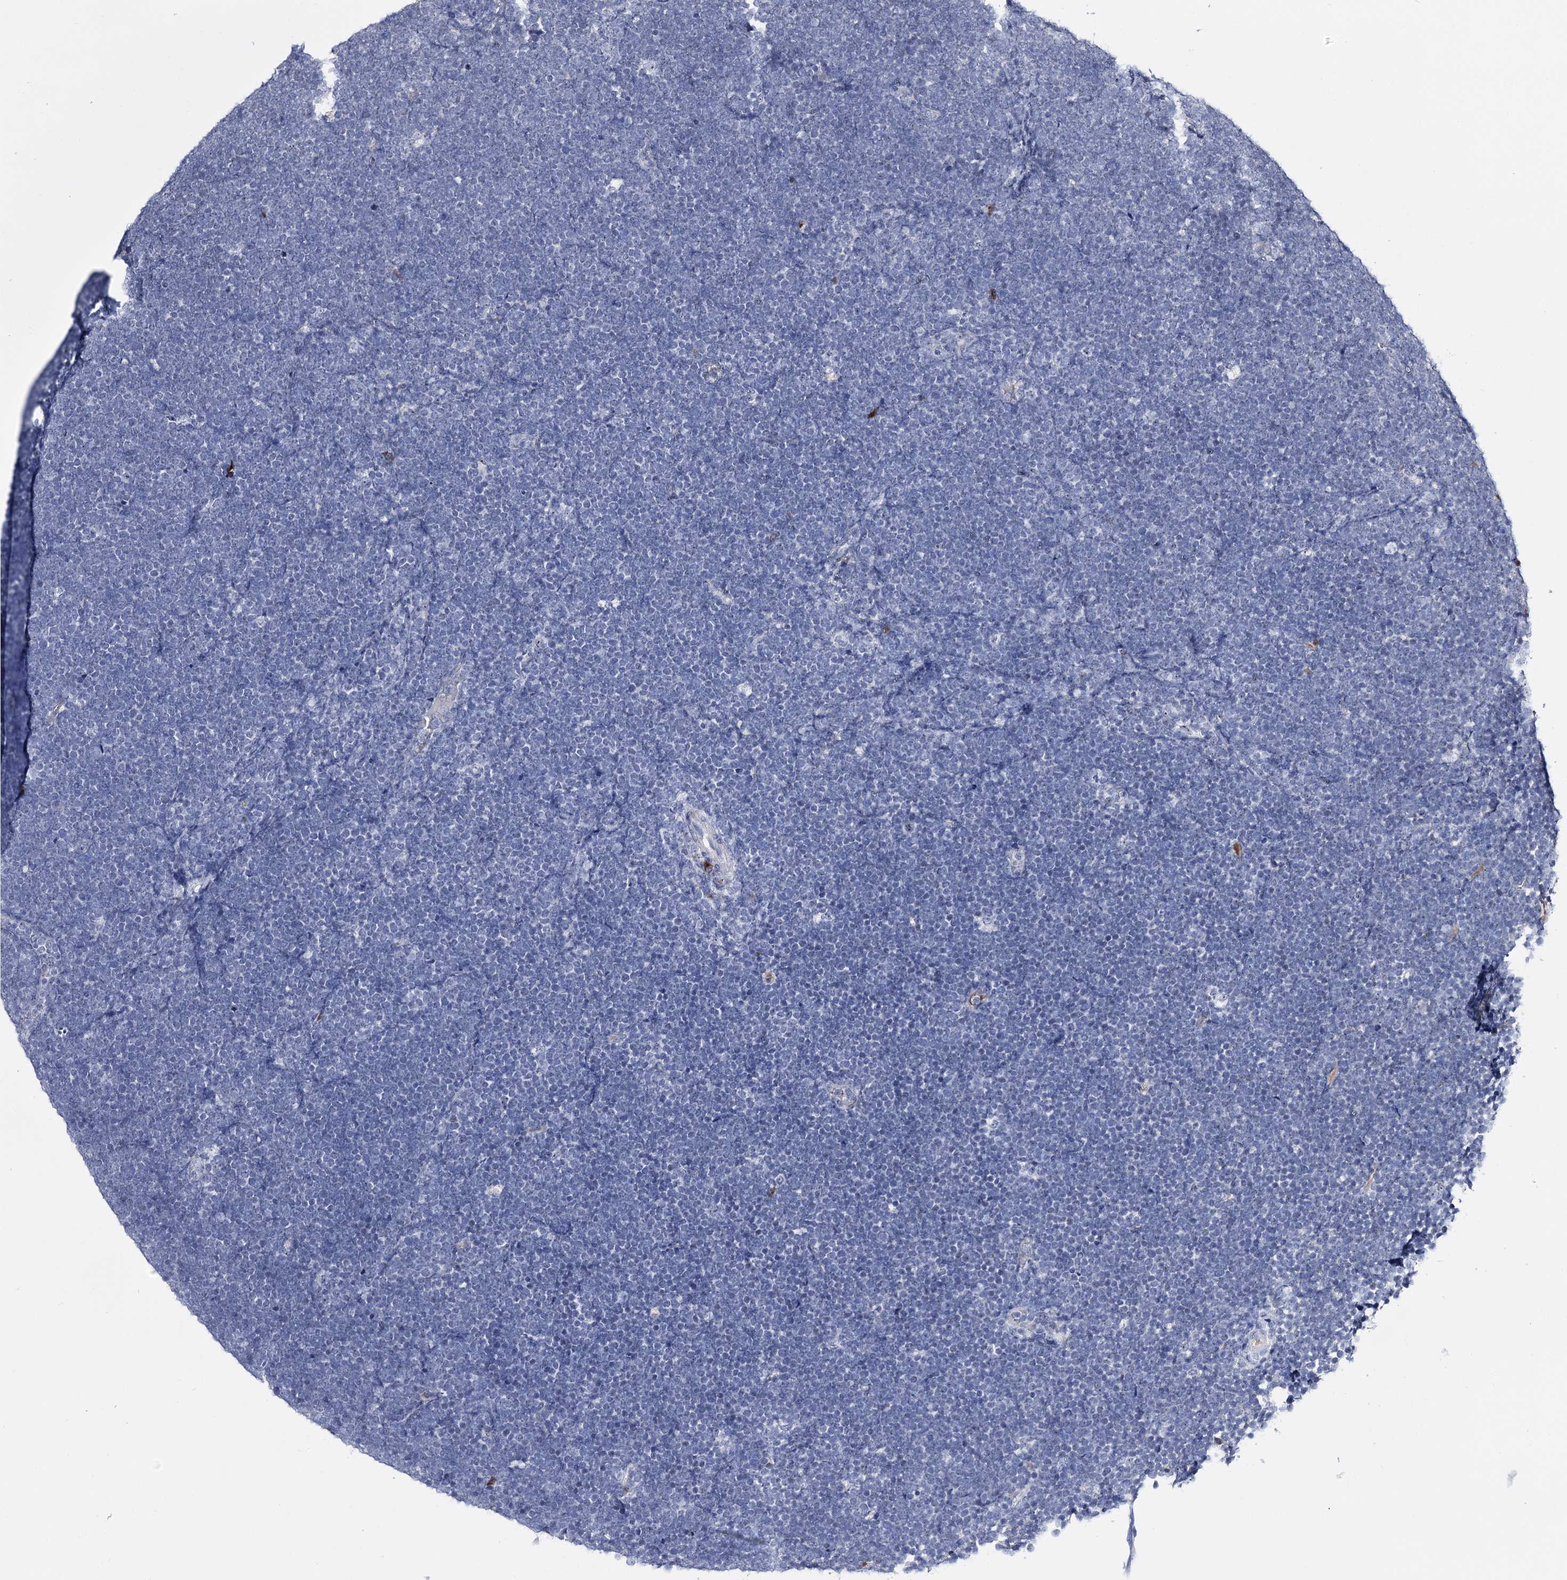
{"staining": {"intensity": "negative", "quantity": "none", "location": "none"}, "tissue": "lymphoma", "cell_type": "Tumor cells", "image_type": "cancer", "snomed": [{"axis": "morphology", "description": "Malignant lymphoma, non-Hodgkin's type, High grade"}, {"axis": "topography", "description": "Lymph node"}], "caption": "This is an immunohistochemistry (IHC) photomicrograph of human lymphoma. There is no expression in tumor cells.", "gene": "PCGF5", "patient": {"sex": "male", "age": 13}}